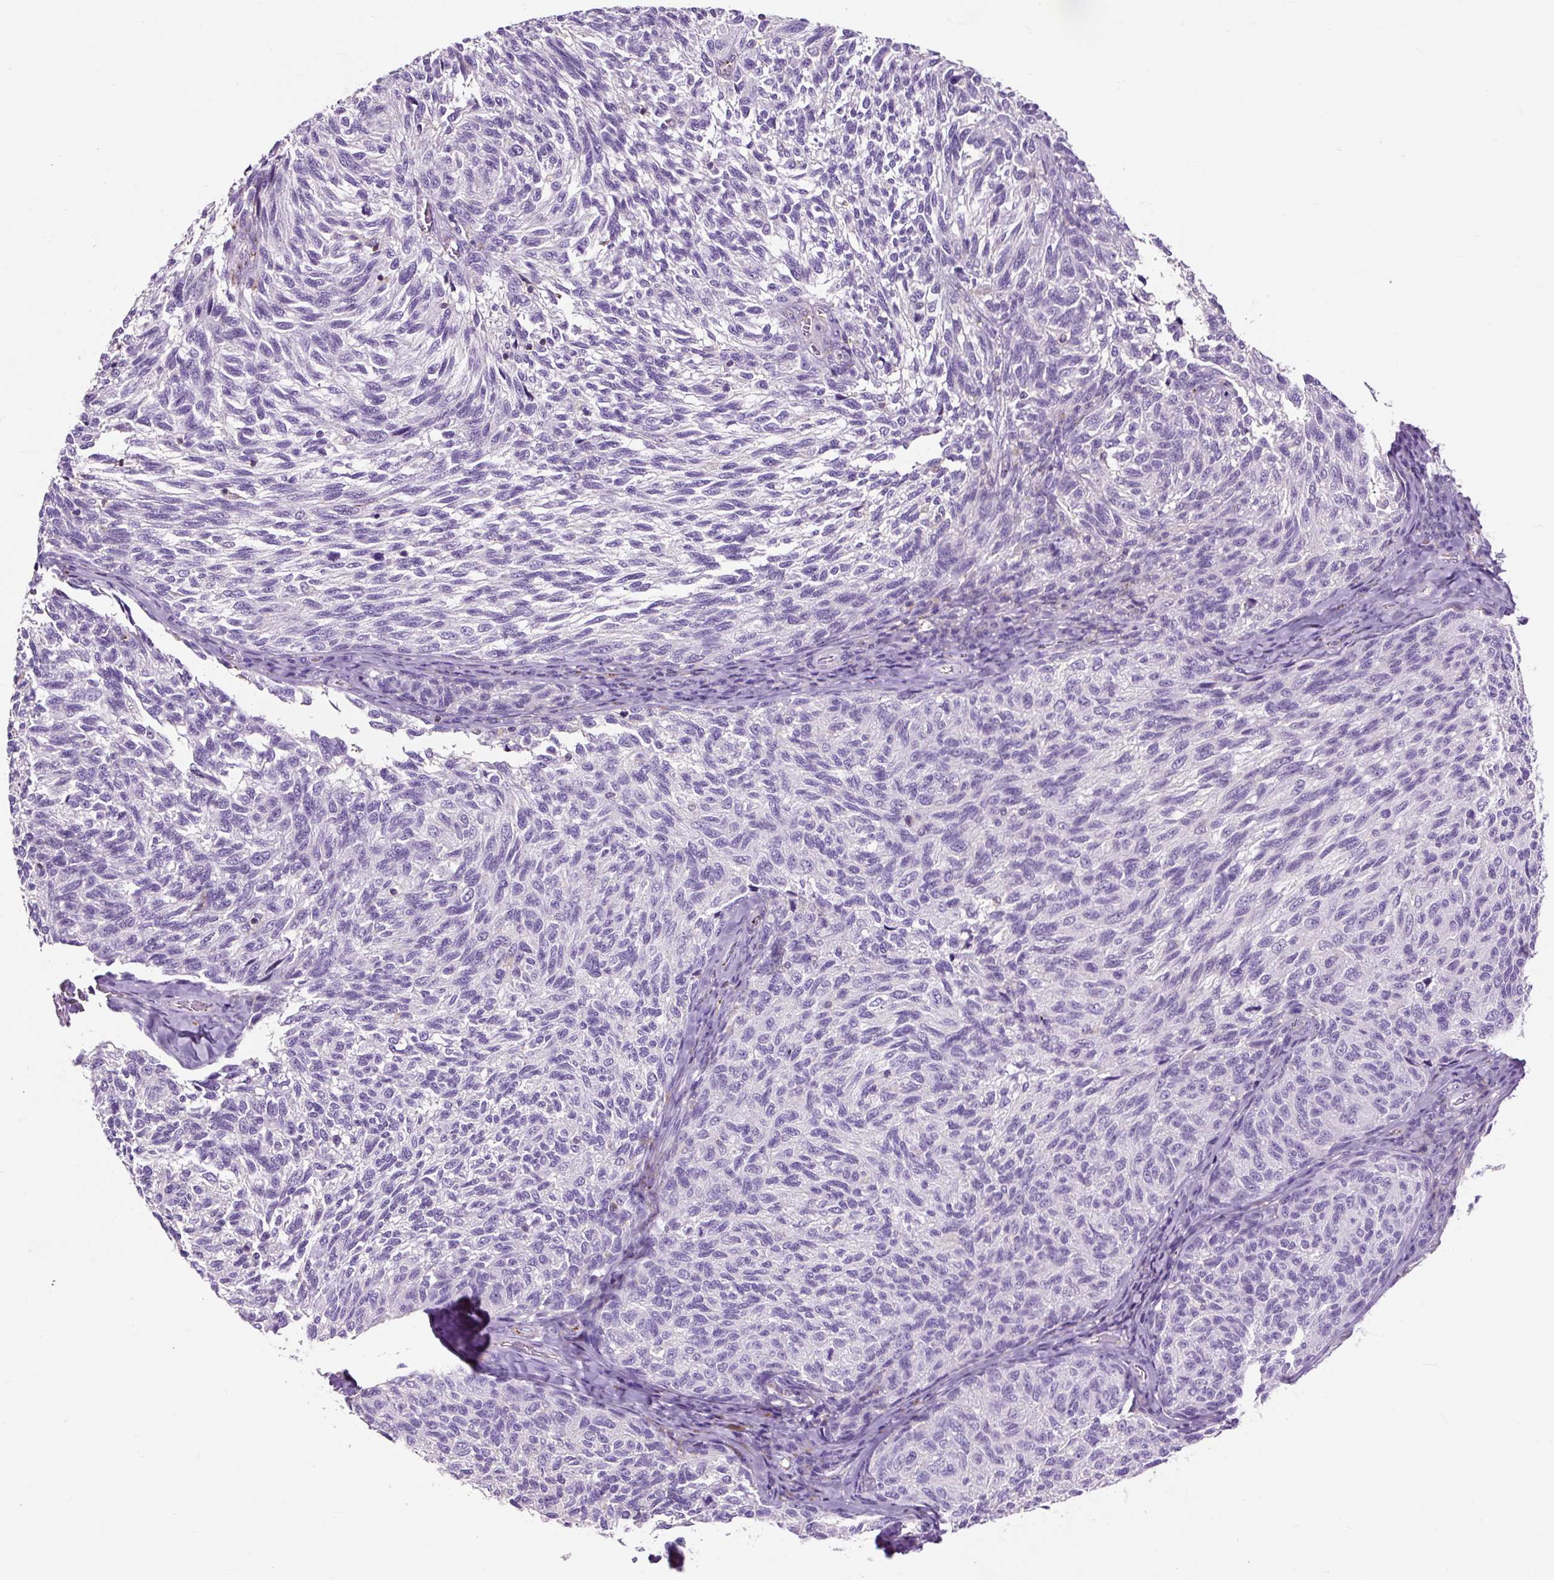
{"staining": {"intensity": "negative", "quantity": "none", "location": "none"}, "tissue": "melanoma", "cell_type": "Tumor cells", "image_type": "cancer", "snomed": [{"axis": "morphology", "description": "Malignant melanoma, NOS"}, {"axis": "topography", "description": "Skin"}], "caption": "There is no significant expression in tumor cells of melanoma.", "gene": "OR10A7", "patient": {"sex": "female", "age": 73}}